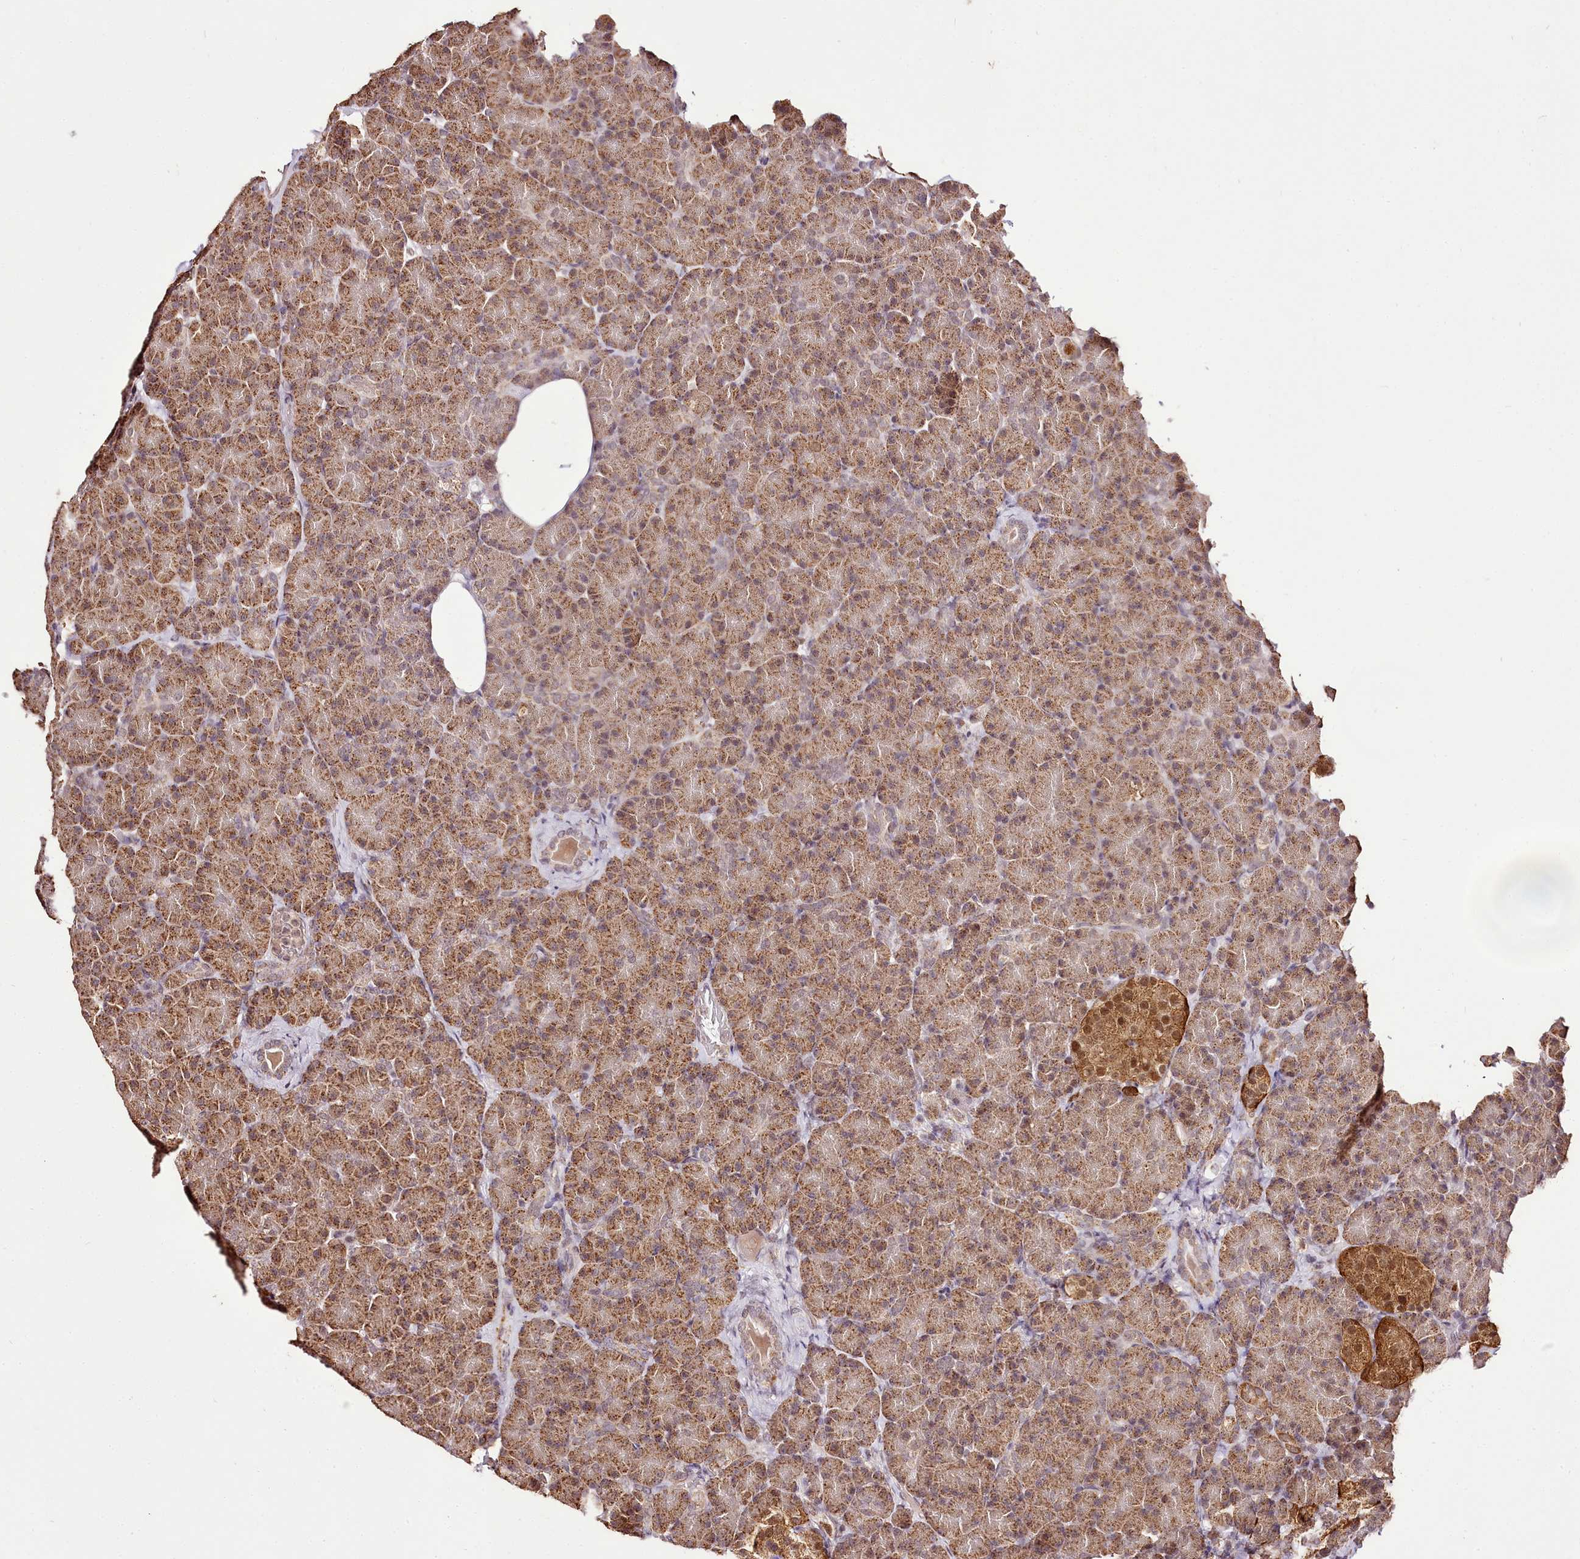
{"staining": {"intensity": "strong", "quantity": ">75%", "location": "cytoplasmic/membranous"}, "tissue": "pancreas", "cell_type": "Exocrine glandular cells", "image_type": "normal", "snomed": [{"axis": "morphology", "description": "Normal tissue, NOS"}, {"axis": "topography", "description": "Pancreas"}], "caption": "Protein expression analysis of benign pancreas demonstrates strong cytoplasmic/membranous expression in approximately >75% of exocrine glandular cells.", "gene": "EDIL3", "patient": {"sex": "female", "age": 43}}